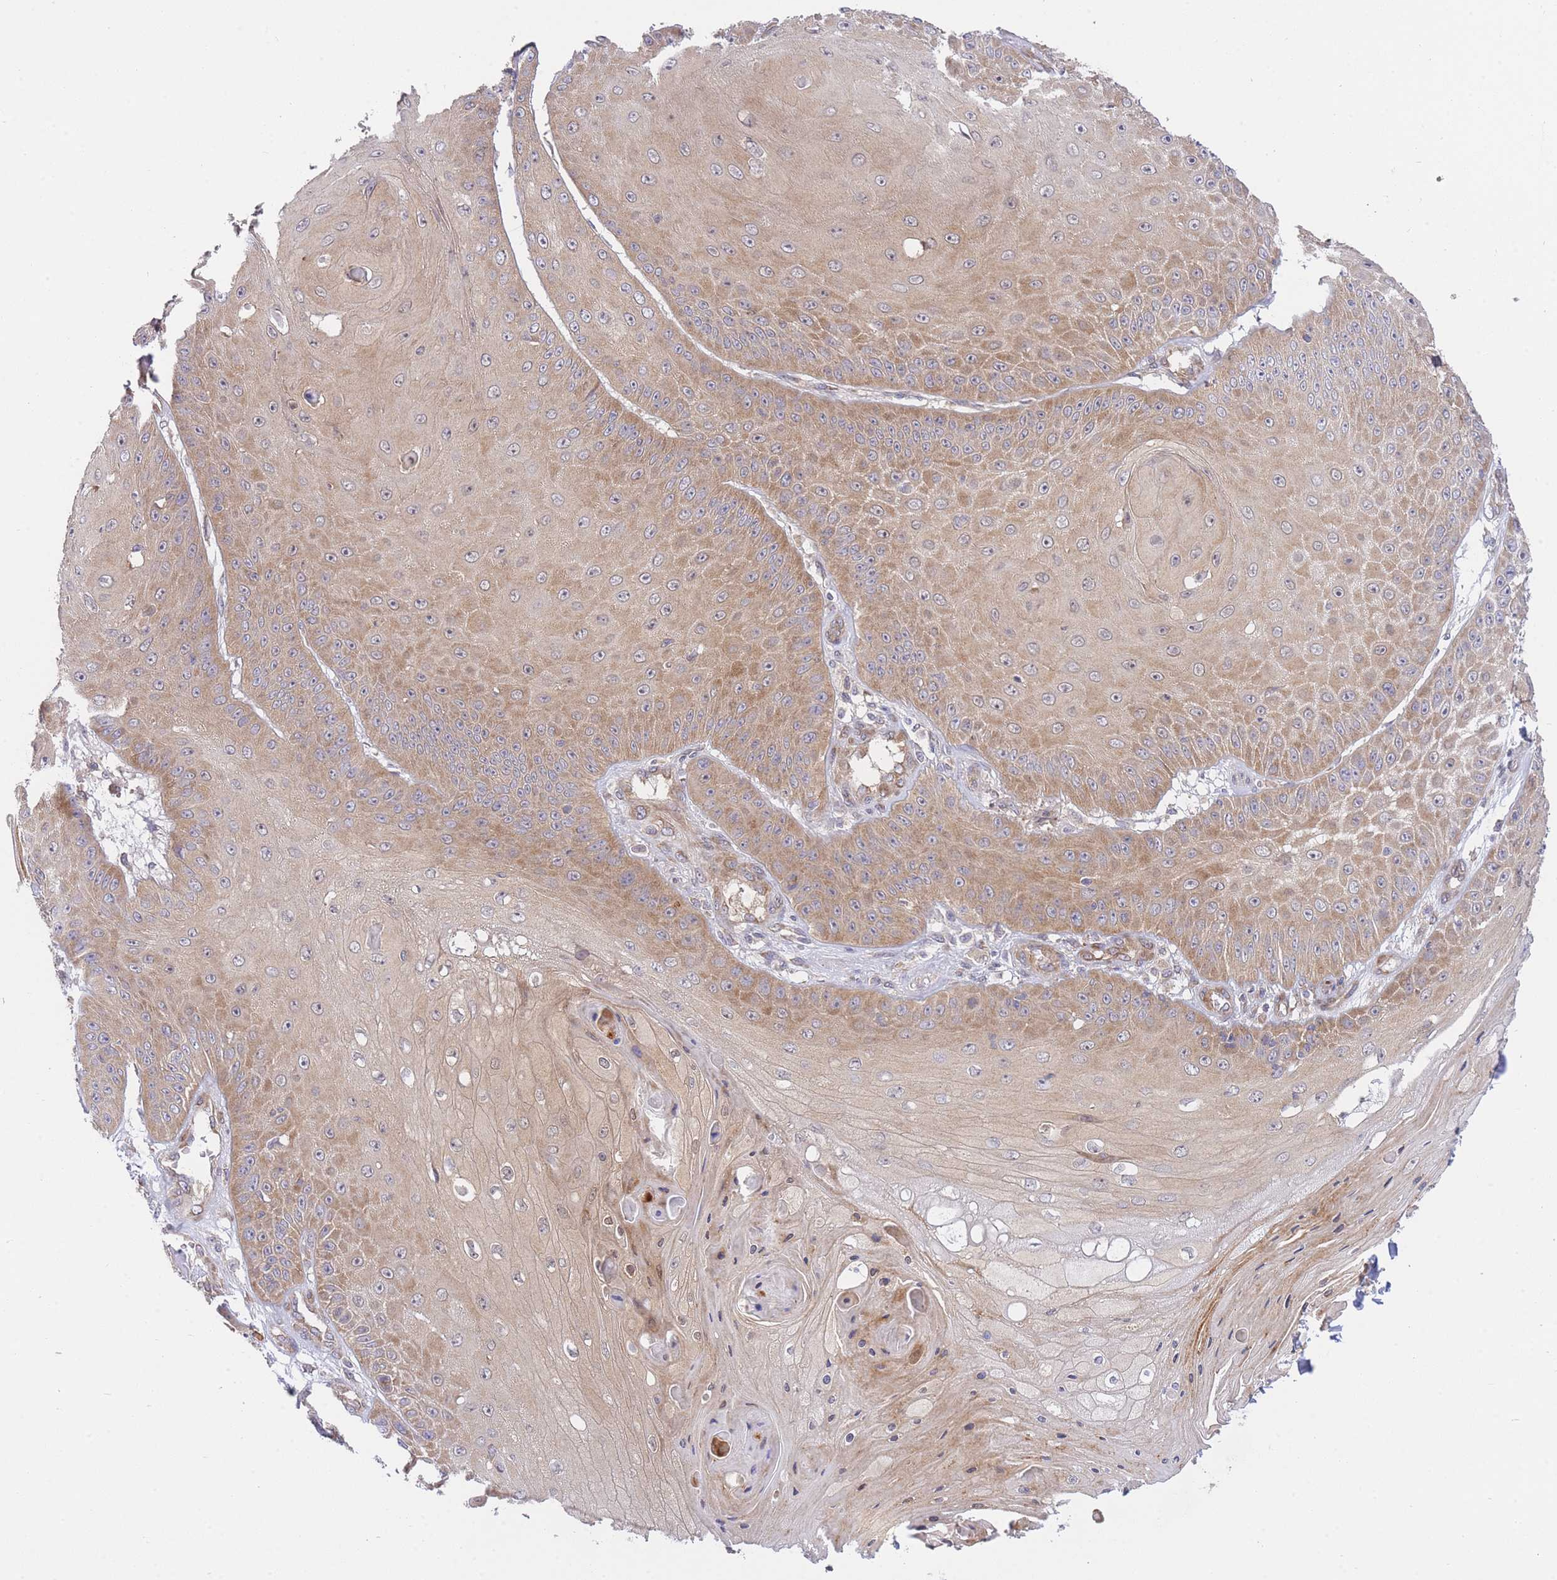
{"staining": {"intensity": "moderate", "quantity": ">75%", "location": "cytoplasmic/membranous"}, "tissue": "skin cancer", "cell_type": "Tumor cells", "image_type": "cancer", "snomed": [{"axis": "morphology", "description": "Squamous cell carcinoma, NOS"}, {"axis": "topography", "description": "Skin"}], "caption": "A high-resolution image shows immunohistochemistry (IHC) staining of skin cancer, which shows moderate cytoplasmic/membranous positivity in about >75% of tumor cells. (DAB (3,3'-diaminobenzidine) IHC, brown staining for protein, blue staining for nuclei).", "gene": "EIF2B2", "patient": {"sex": "male", "age": 70}}